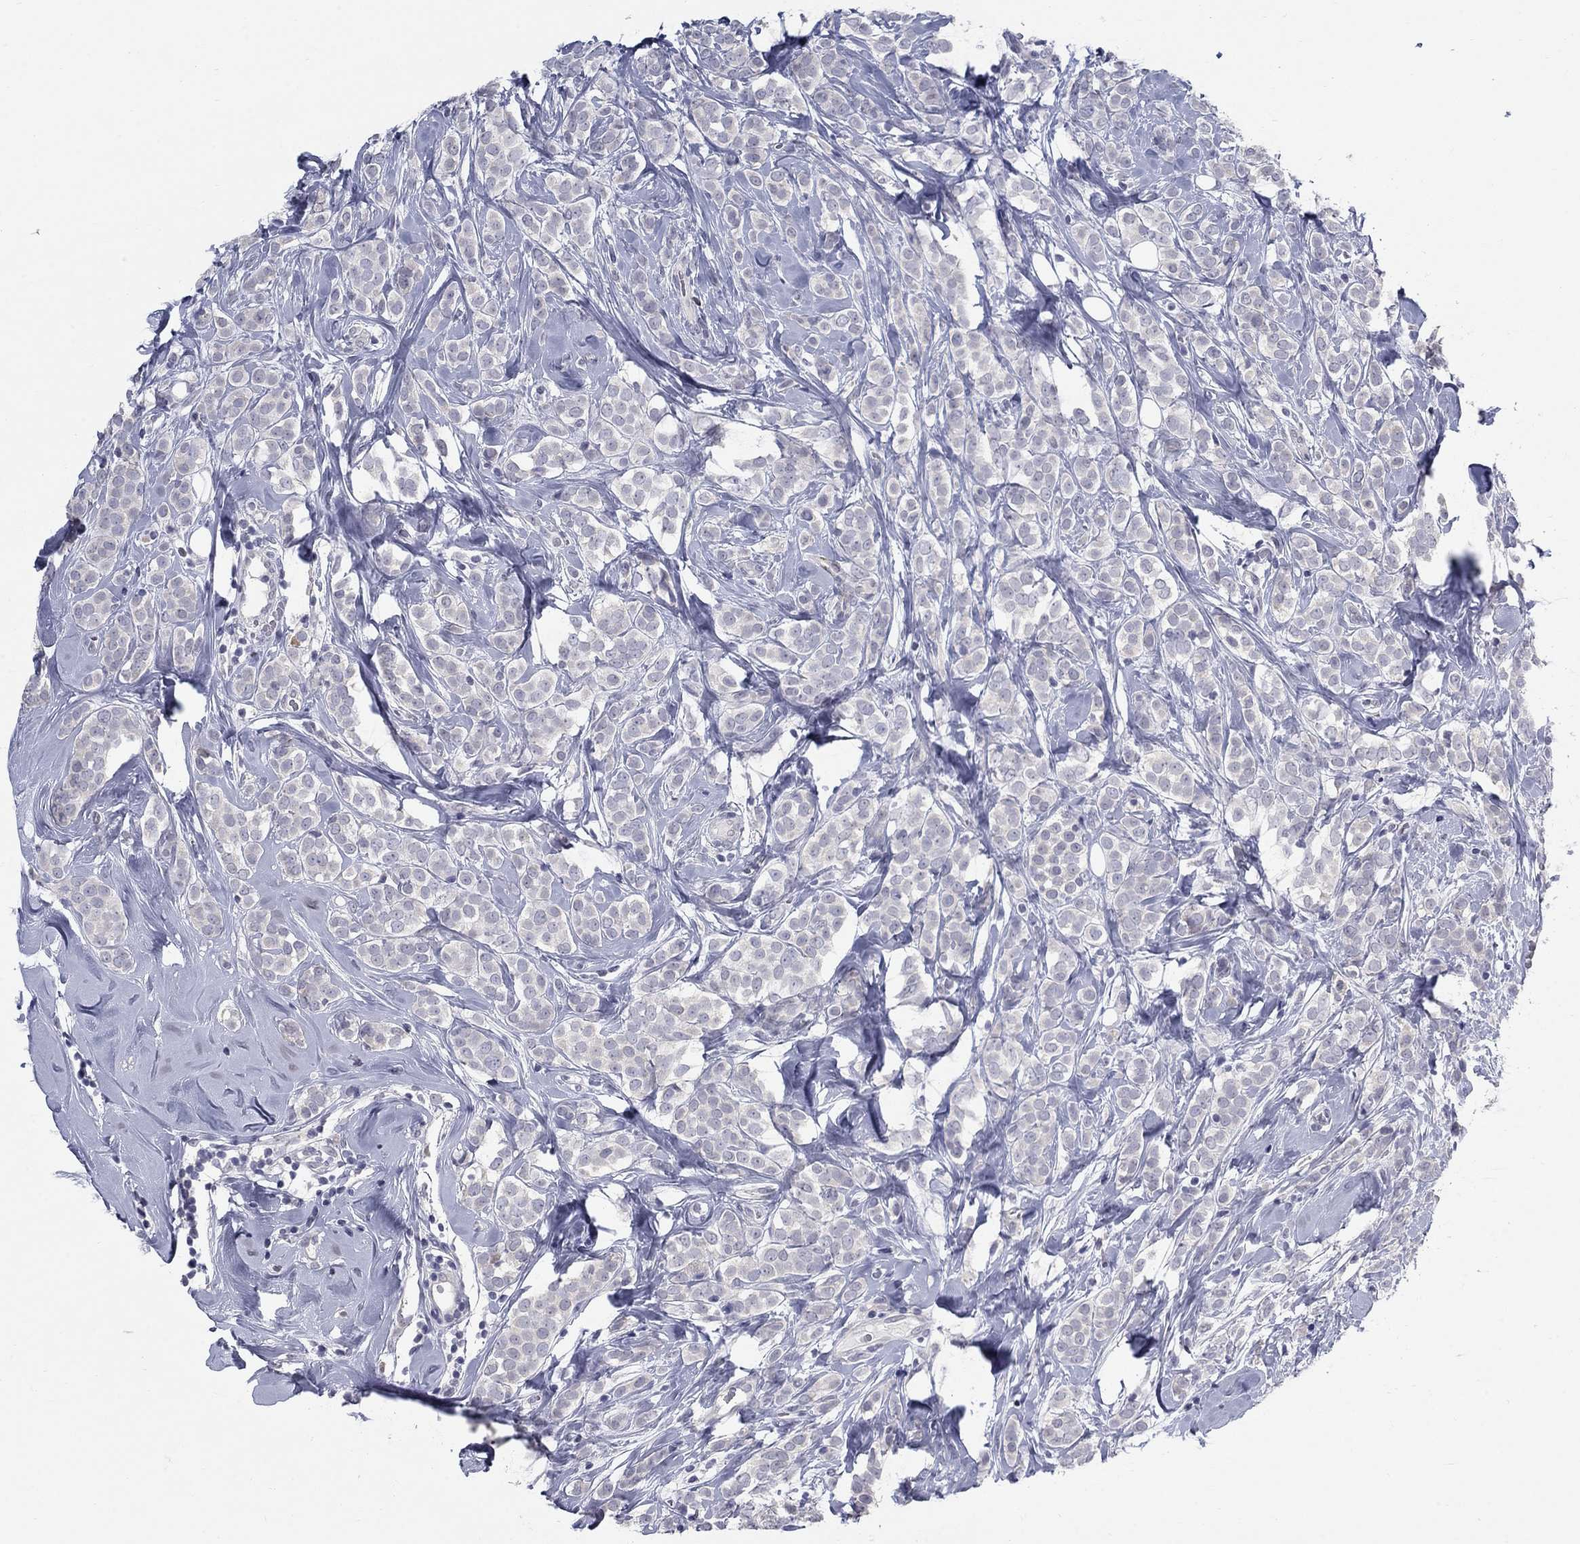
{"staining": {"intensity": "negative", "quantity": "none", "location": "none"}, "tissue": "breast cancer", "cell_type": "Tumor cells", "image_type": "cancer", "snomed": [{"axis": "morphology", "description": "Lobular carcinoma"}, {"axis": "topography", "description": "Breast"}], "caption": "Tumor cells are negative for brown protein staining in lobular carcinoma (breast).", "gene": "NTRK2", "patient": {"sex": "female", "age": 49}}